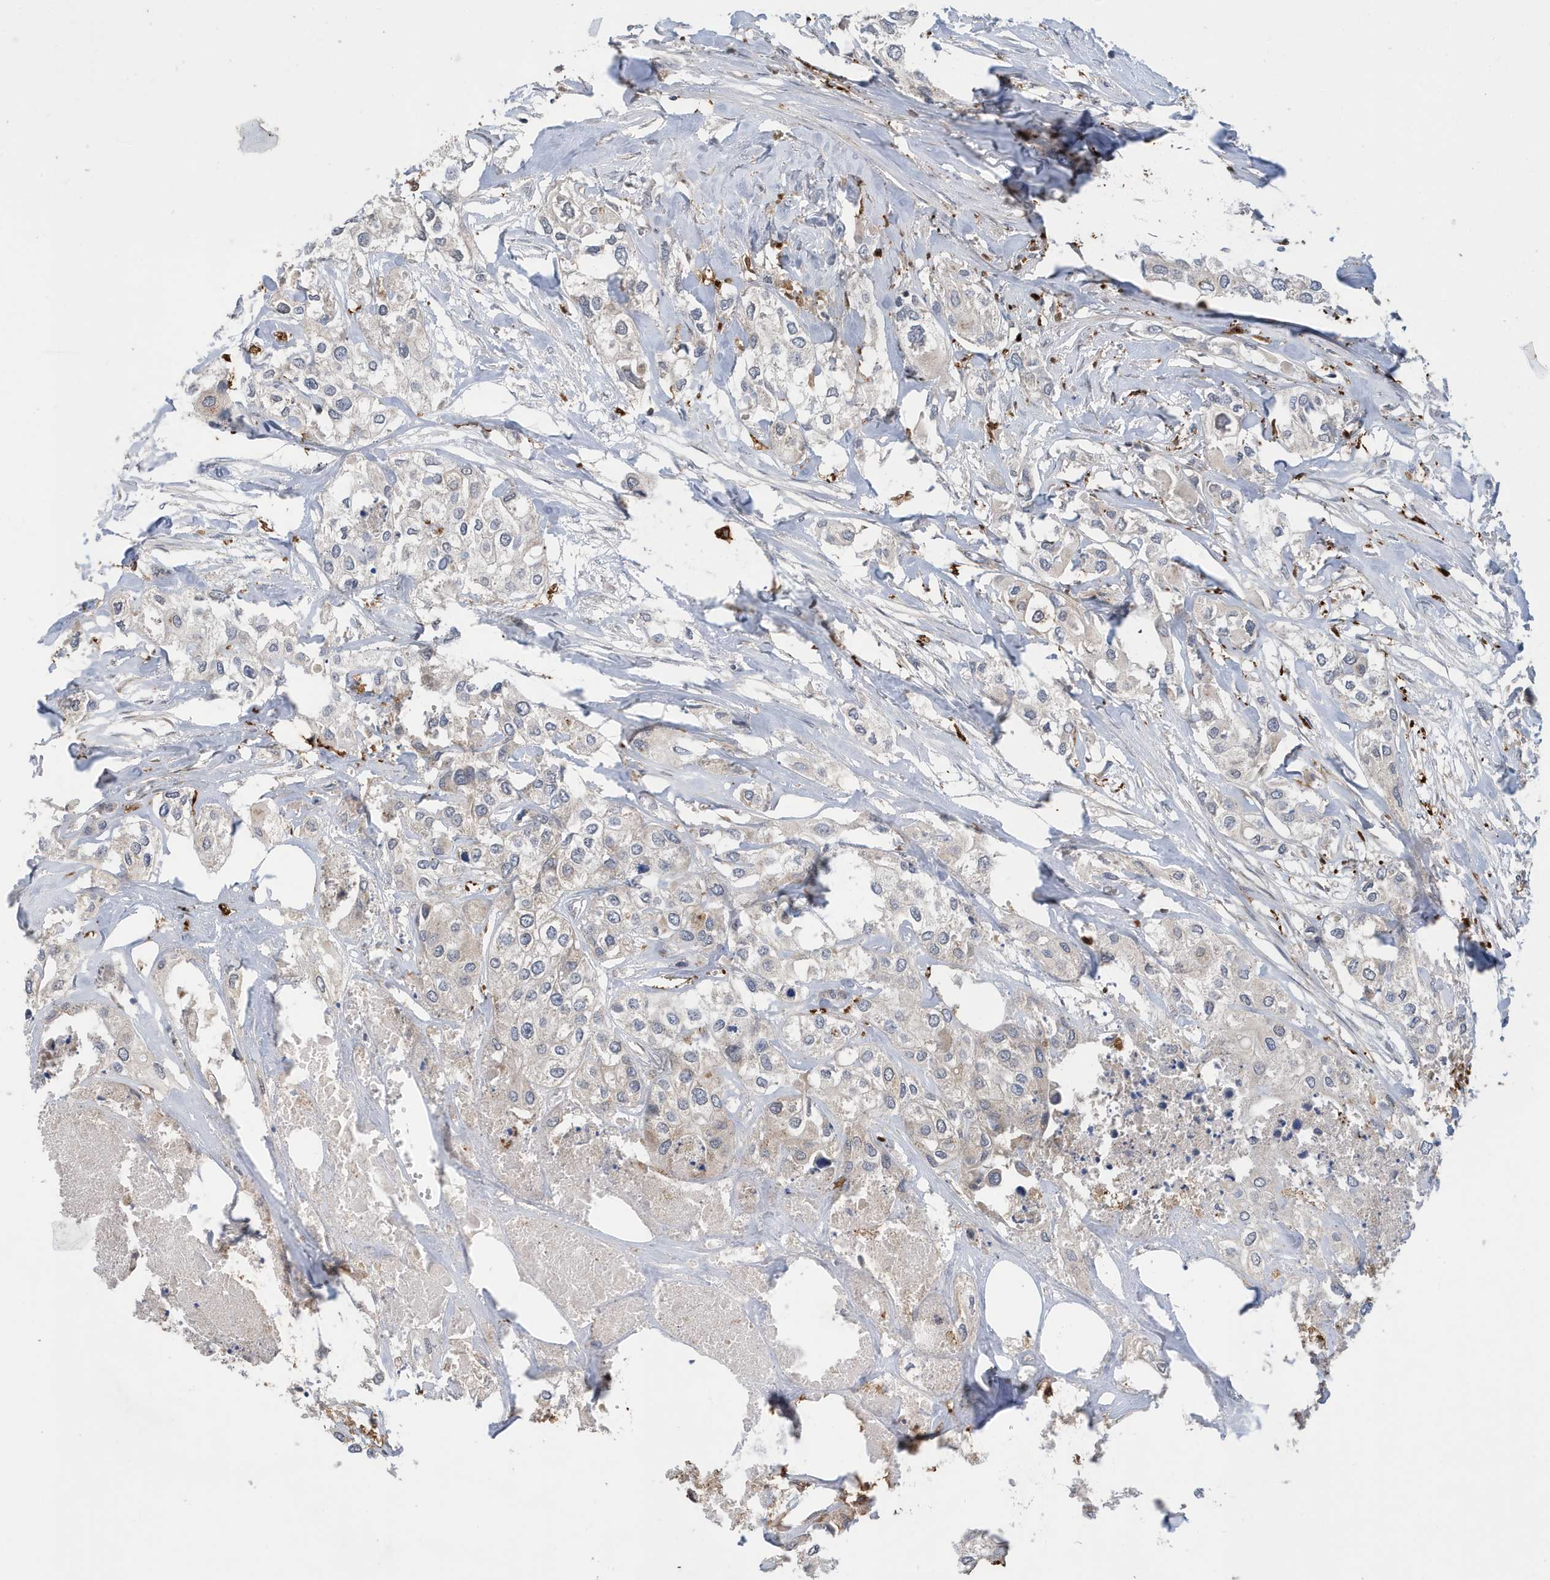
{"staining": {"intensity": "weak", "quantity": "<25%", "location": "cytoplasmic/membranous"}, "tissue": "urothelial cancer", "cell_type": "Tumor cells", "image_type": "cancer", "snomed": [{"axis": "morphology", "description": "Urothelial carcinoma, High grade"}, {"axis": "topography", "description": "Urinary bladder"}], "caption": "Immunohistochemical staining of urothelial cancer reveals no significant staining in tumor cells.", "gene": "NSUN3", "patient": {"sex": "male", "age": 64}}